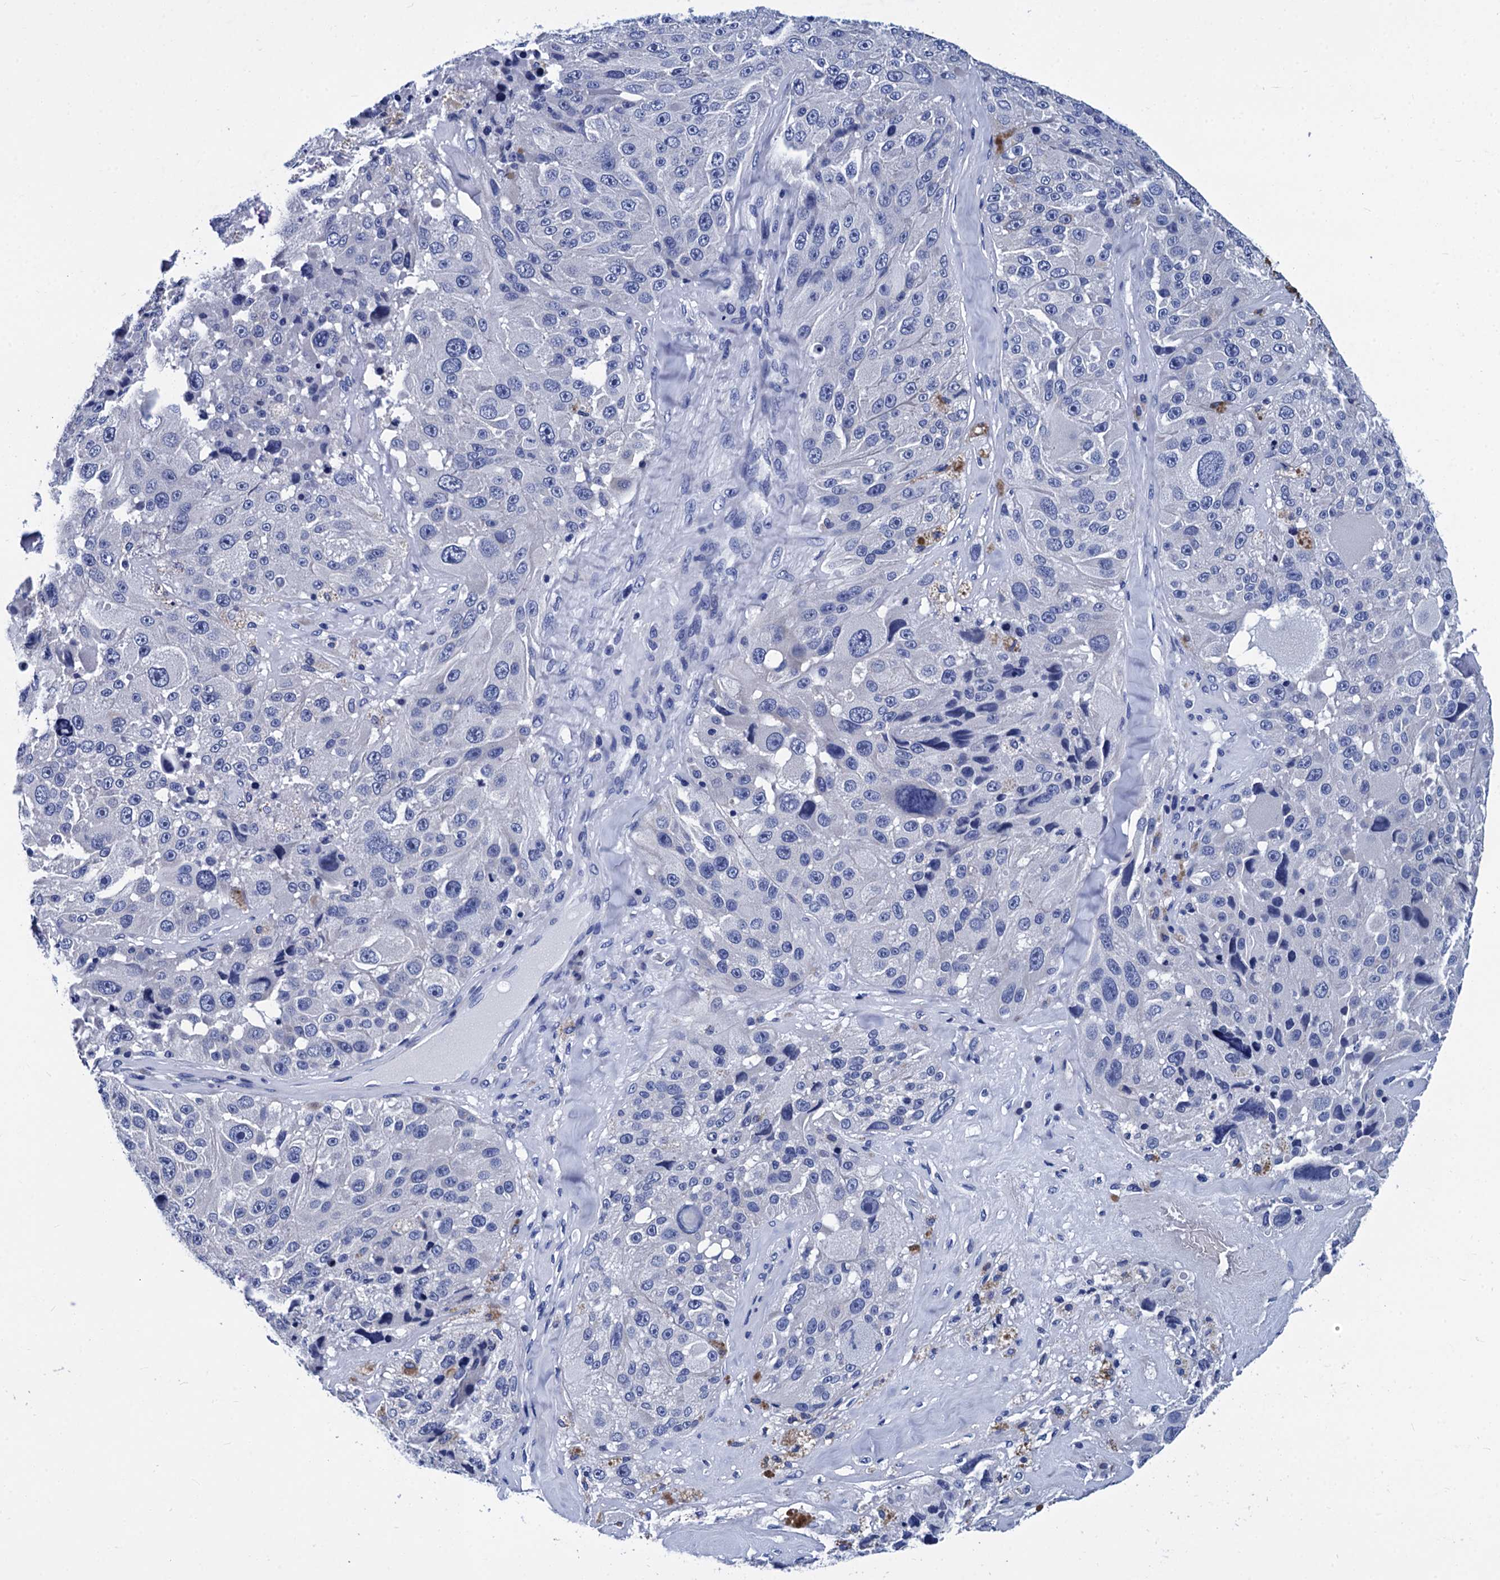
{"staining": {"intensity": "negative", "quantity": "none", "location": "none"}, "tissue": "melanoma", "cell_type": "Tumor cells", "image_type": "cancer", "snomed": [{"axis": "morphology", "description": "Malignant melanoma, Metastatic site"}, {"axis": "topography", "description": "Lymph node"}], "caption": "Malignant melanoma (metastatic site) stained for a protein using IHC shows no positivity tumor cells.", "gene": "MYBPC3", "patient": {"sex": "male", "age": 62}}